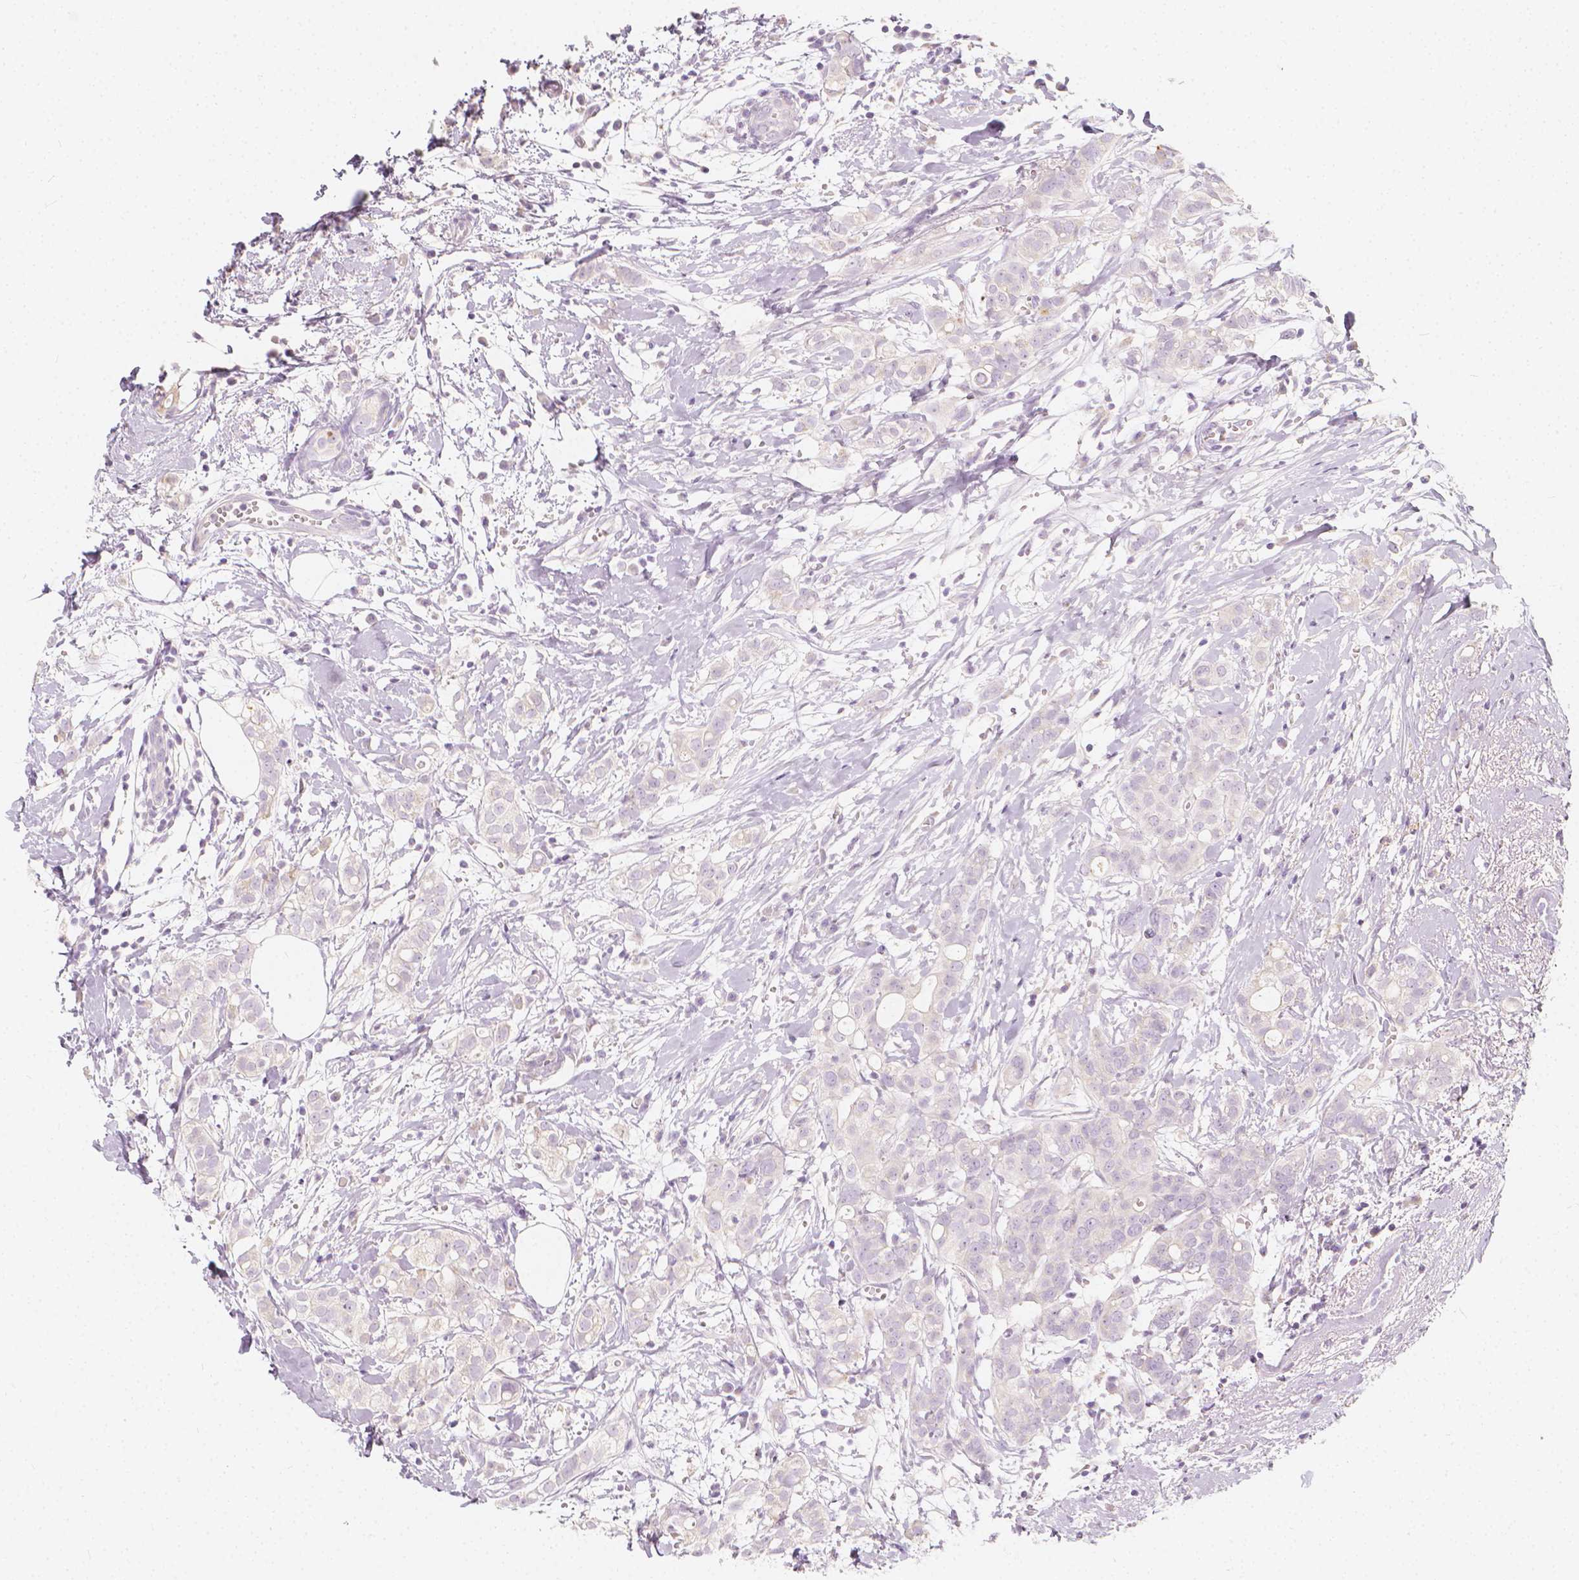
{"staining": {"intensity": "negative", "quantity": "none", "location": "none"}, "tissue": "breast cancer", "cell_type": "Tumor cells", "image_type": "cancer", "snomed": [{"axis": "morphology", "description": "Duct carcinoma"}, {"axis": "topography", "description": "Breast"}], "caption": "The immunohistochemistry (IHC) micrograph has no significant staining in tumor cells of breast cancer (invasive ductal carcinoma) tissue. (Brightfield microscopy of DAB immunohistochemistry at high magnification).", "gene": "RBFOX1", "patient": {"sex": "female", "age": 40}}